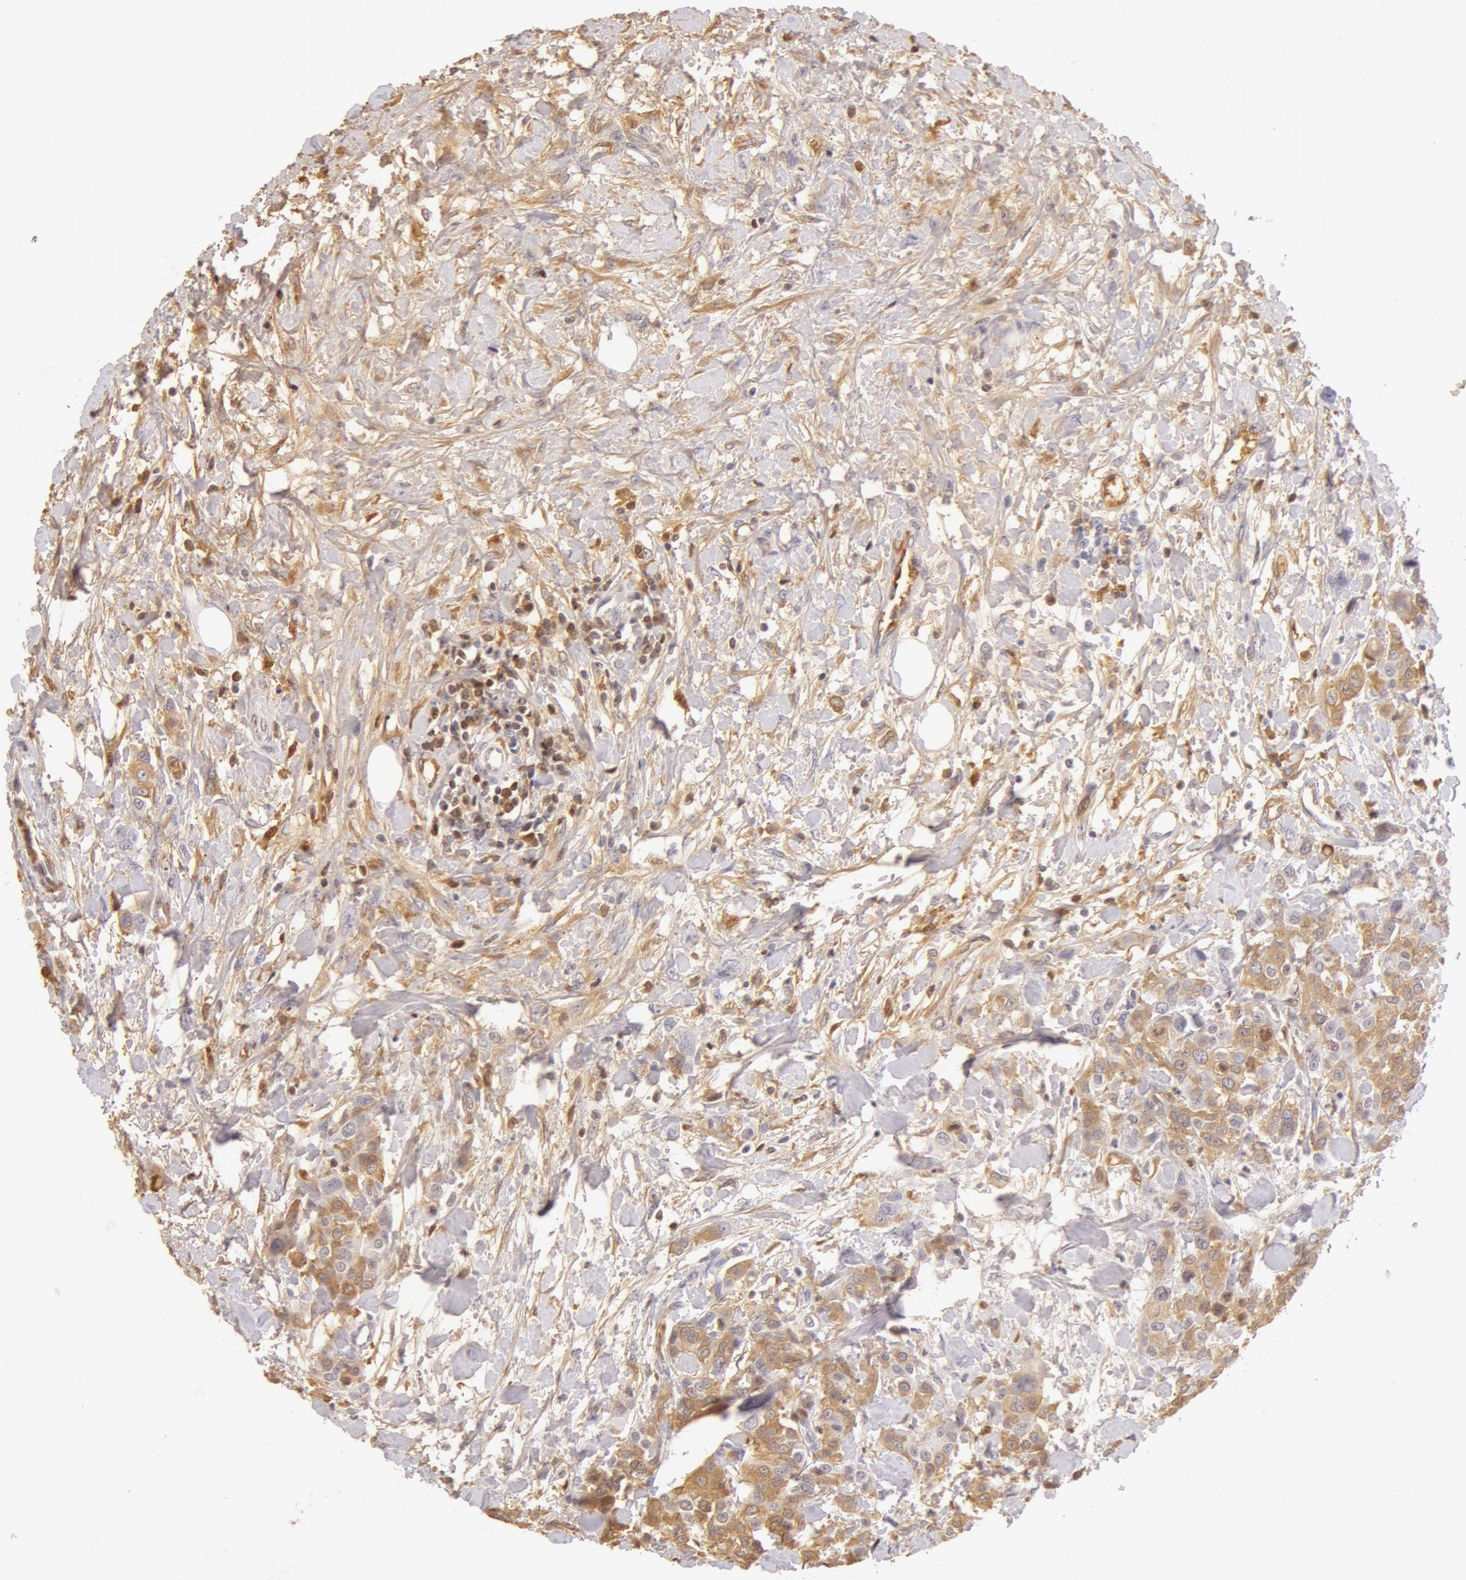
{"staining": {"intensity": "weak", "quantity": ">75%", "location": "cytoplasmic/membranous"}, "tissue": "urothelial cancer", "cell_type": "Tumor cells", "image_type": "cancer", "snomed": [{"axis": "morphology", "description": "Urothelial carcinoma, High grade"}, {"axis": "topography", "description": "Urinary bladder"}], "caption": "This photomicrograph shows immunohistochemistry staining of high-grade urothelial carcinoma, with low weak cytoplasmic/membranous staining in about >75% of tumor cells.", "gene": "AHSG", "patient": {"sex": "male", "age": 56}}